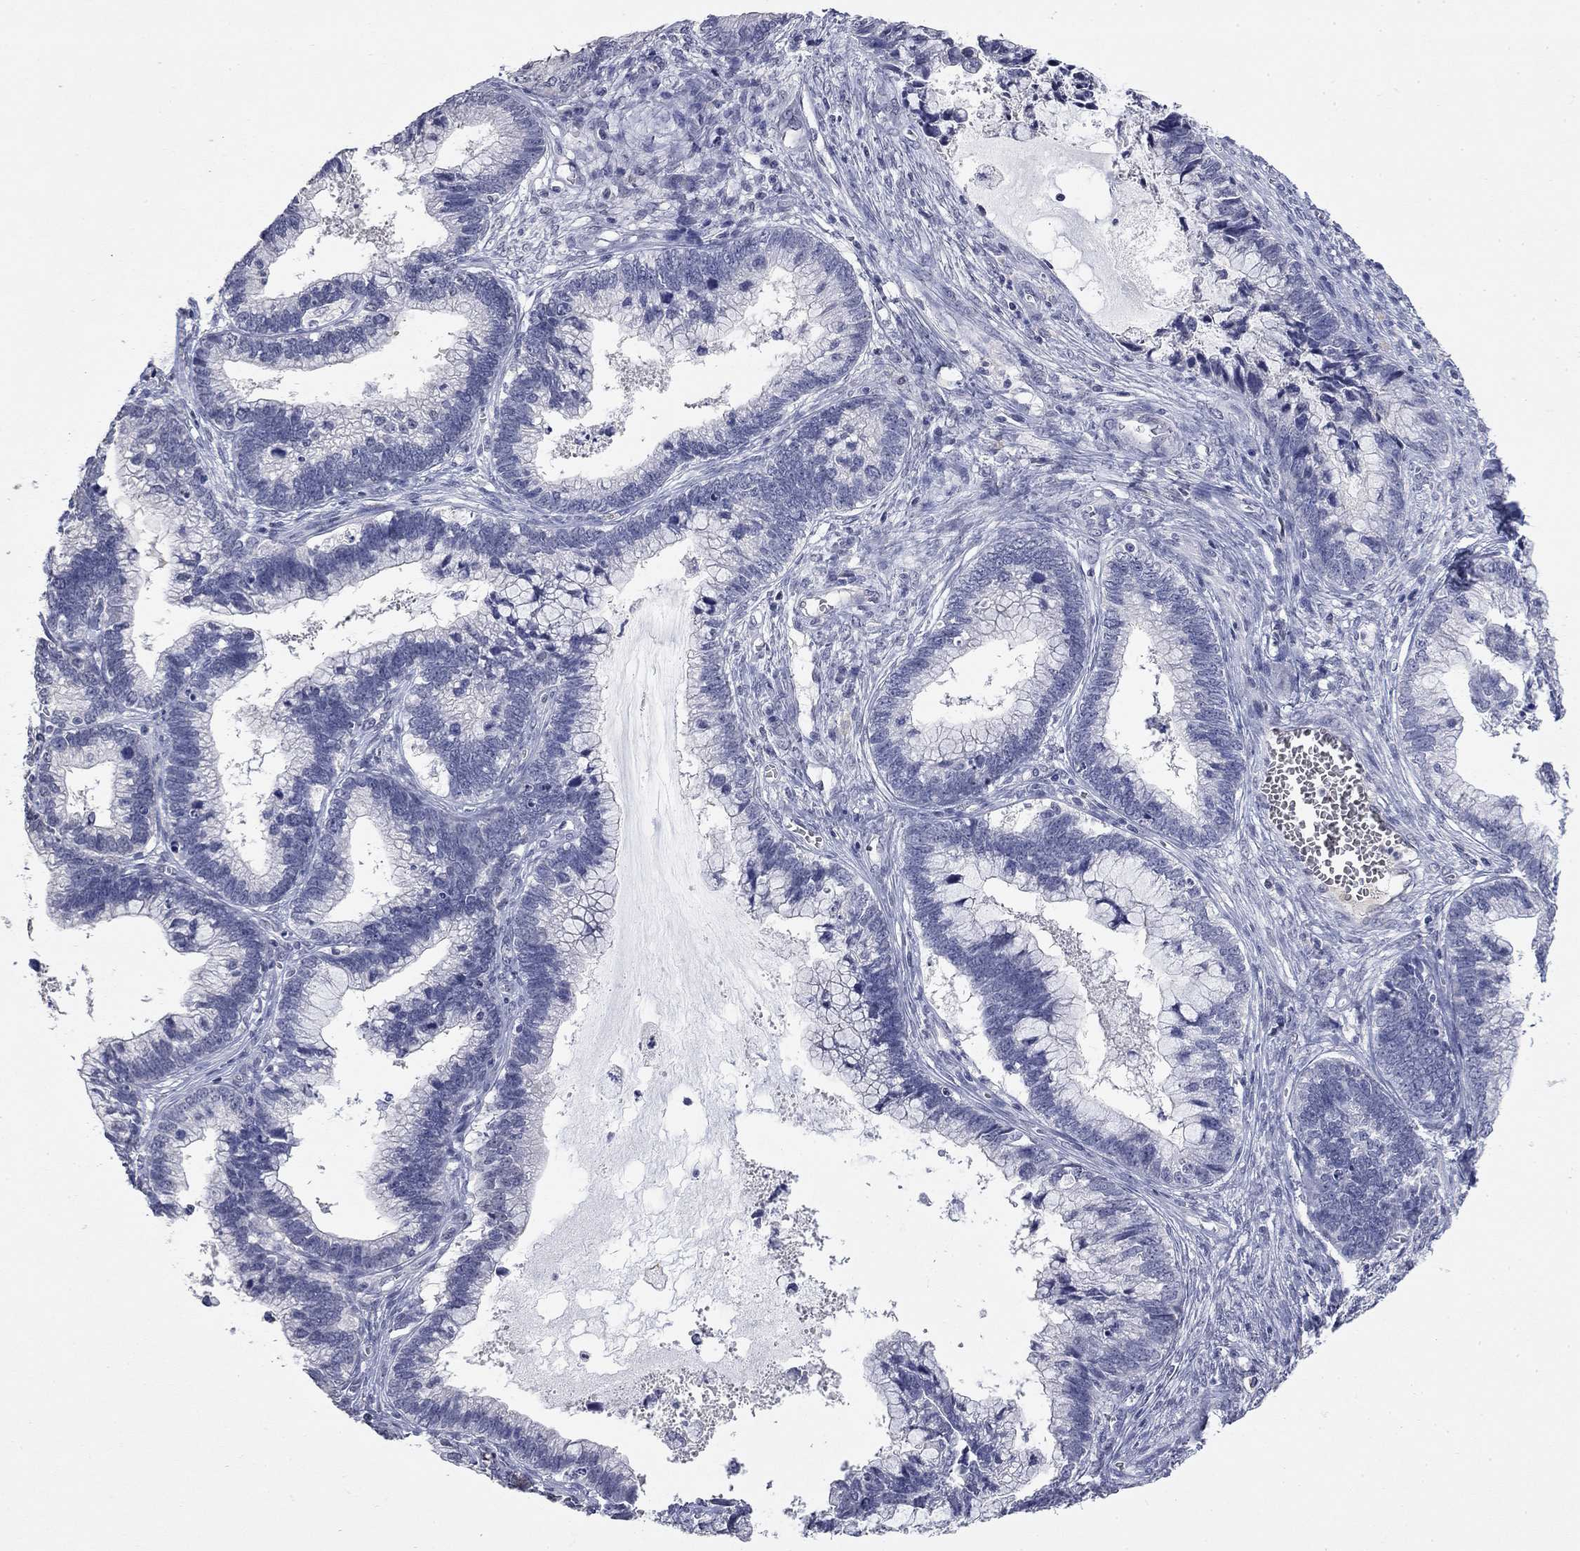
{"staining": {"intensity": "negative", "quantity": "none", "location": "none"}, "tissue": "cervical cancer", "cell_type": "Tumor cells", "image_type": "cancer", "snomed": [{"axis": "morphology", "description": "Adenocarcinoma, NOS"}, {"axis": "topography", "description": "Cervix"}], "caption": "Immunohistochemistry of human cervical cancer reveals no expression in tumor cells.", "gene": "SLC51A", "patient": {"sex": "female", "age": 44}}